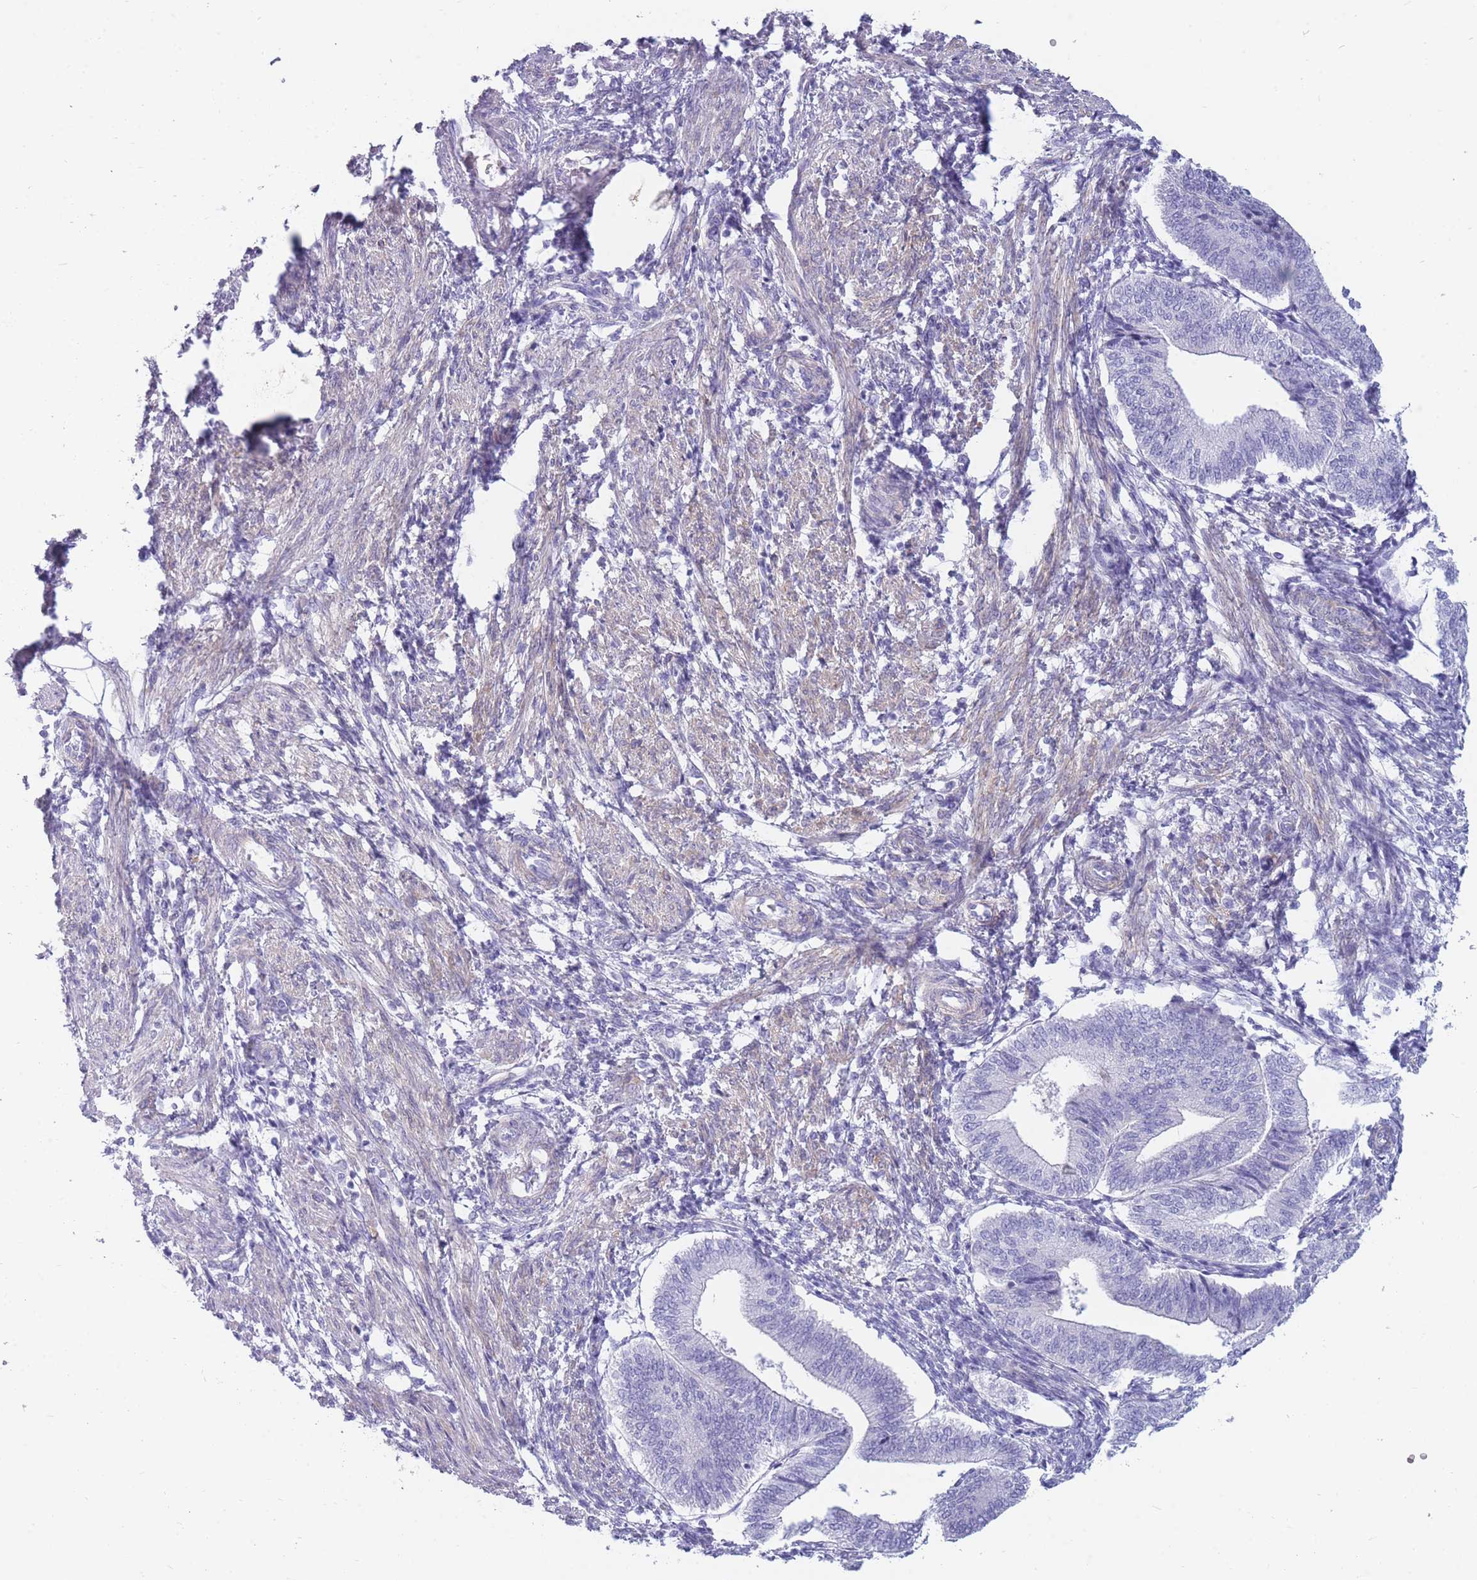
{"staining": {"intensity": "negative", "quantity": "none", "location": "none"}, "tissue": "endometrium", "cell_type": "Cells in endometrial stroma", "image_type": "normal", "snomed": [{"axis": "morphology", "description": "Normal tissue, NOS"}, {"axis": "topography", "description": "Endometrium"}], "caption": "This is a photomicrograph of immunohistochemistry staining of normal endometrium, which shows no positivity in cells in endometrial stroma. (DAB (3,3'-diaminobenzidine) immunohistochemistry (IHC) visualized using brightfield microscopy, high magnification).", "gene": "MTSS2", "patient": {"sex": "female", "age": 34}}